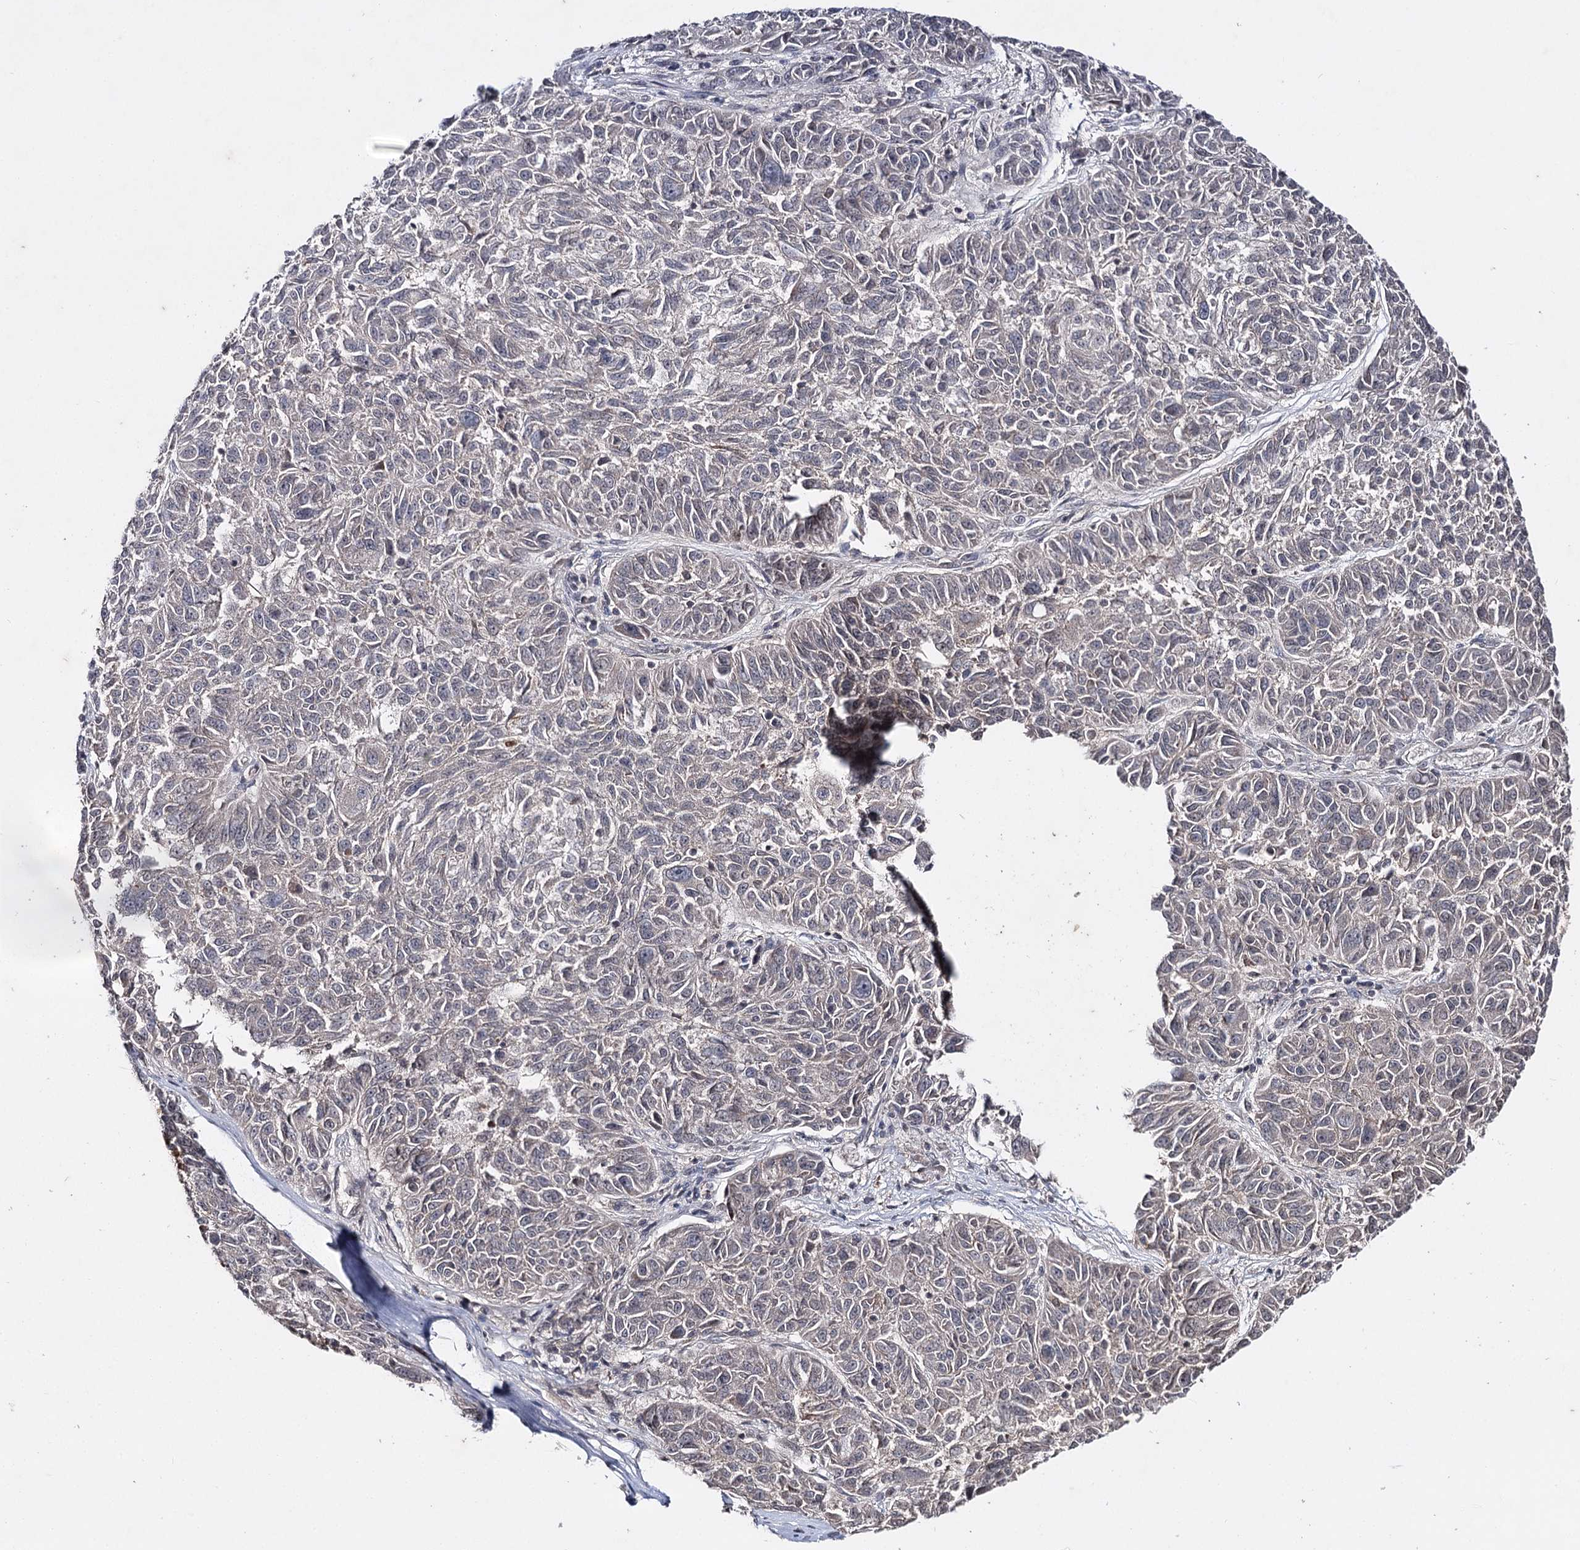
{"staining": {"intensity": "negative", "quantity": "none", "location": "none"}, "tissue": "melanoma", "cell_type": "Tumor cells", "image_type": "cancer", "snomed": [{"axis": "morphology", "description": "Malignant melanoma, NOS"}, {"axis": "topography", "description": "Skin"}], "caption": "IHC image of neoplastic tissue: melanoma stained with DAB demonstrates no significant protein positivity in tumor cells. (Brightfield microscopy of DAB (3,3'-diaminobenzidine) immunohistochemistry at high magnification).", "gene": "SYNGR3", "patient": {"sex": "male", "age": 53}}